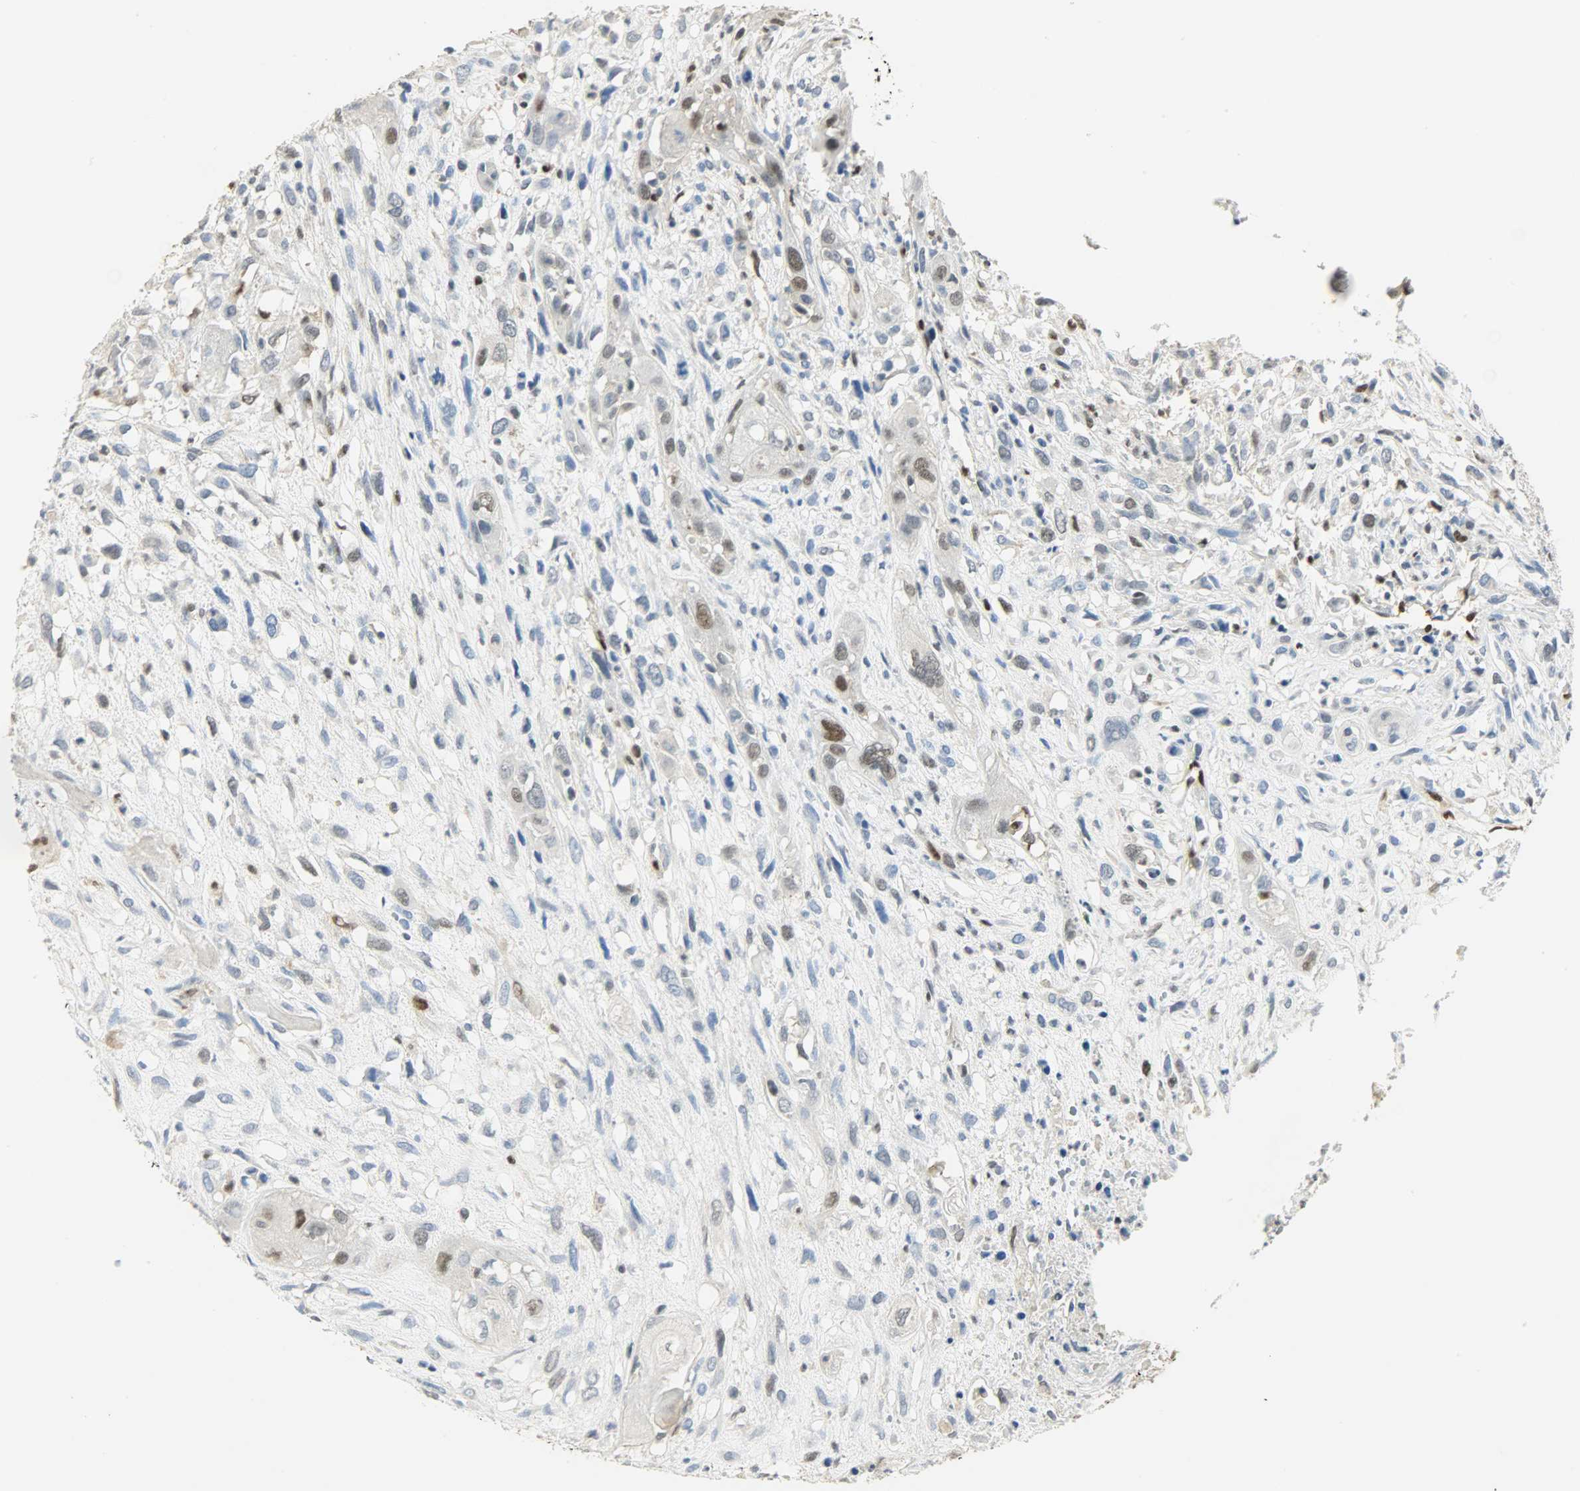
{"staining": {"intensity": "moderate", "quantity": "<25%", "location": "nuclear"}, "tissue": "head and neck cancer", "cell_type": "Tumor cells", "image_type": "cancer", "snomed": [{"axis": "morphology", "description": "Necrosis, NOS"}, {"axis": "morphology", "description": "Neoplasm, malignant, NOS"}, {"axis": "topography", "description": "Salivary gland"}, {"axis": "topography", "description": "Head-Neck"}], "caption": "Protein expression analysis of head and neck neoplasm (malignant) reveals moderate nuclear expression in about <25% of tumor cells.", "gene": "NPEPL1", "patient": {"sex": "male", "age": 43}}